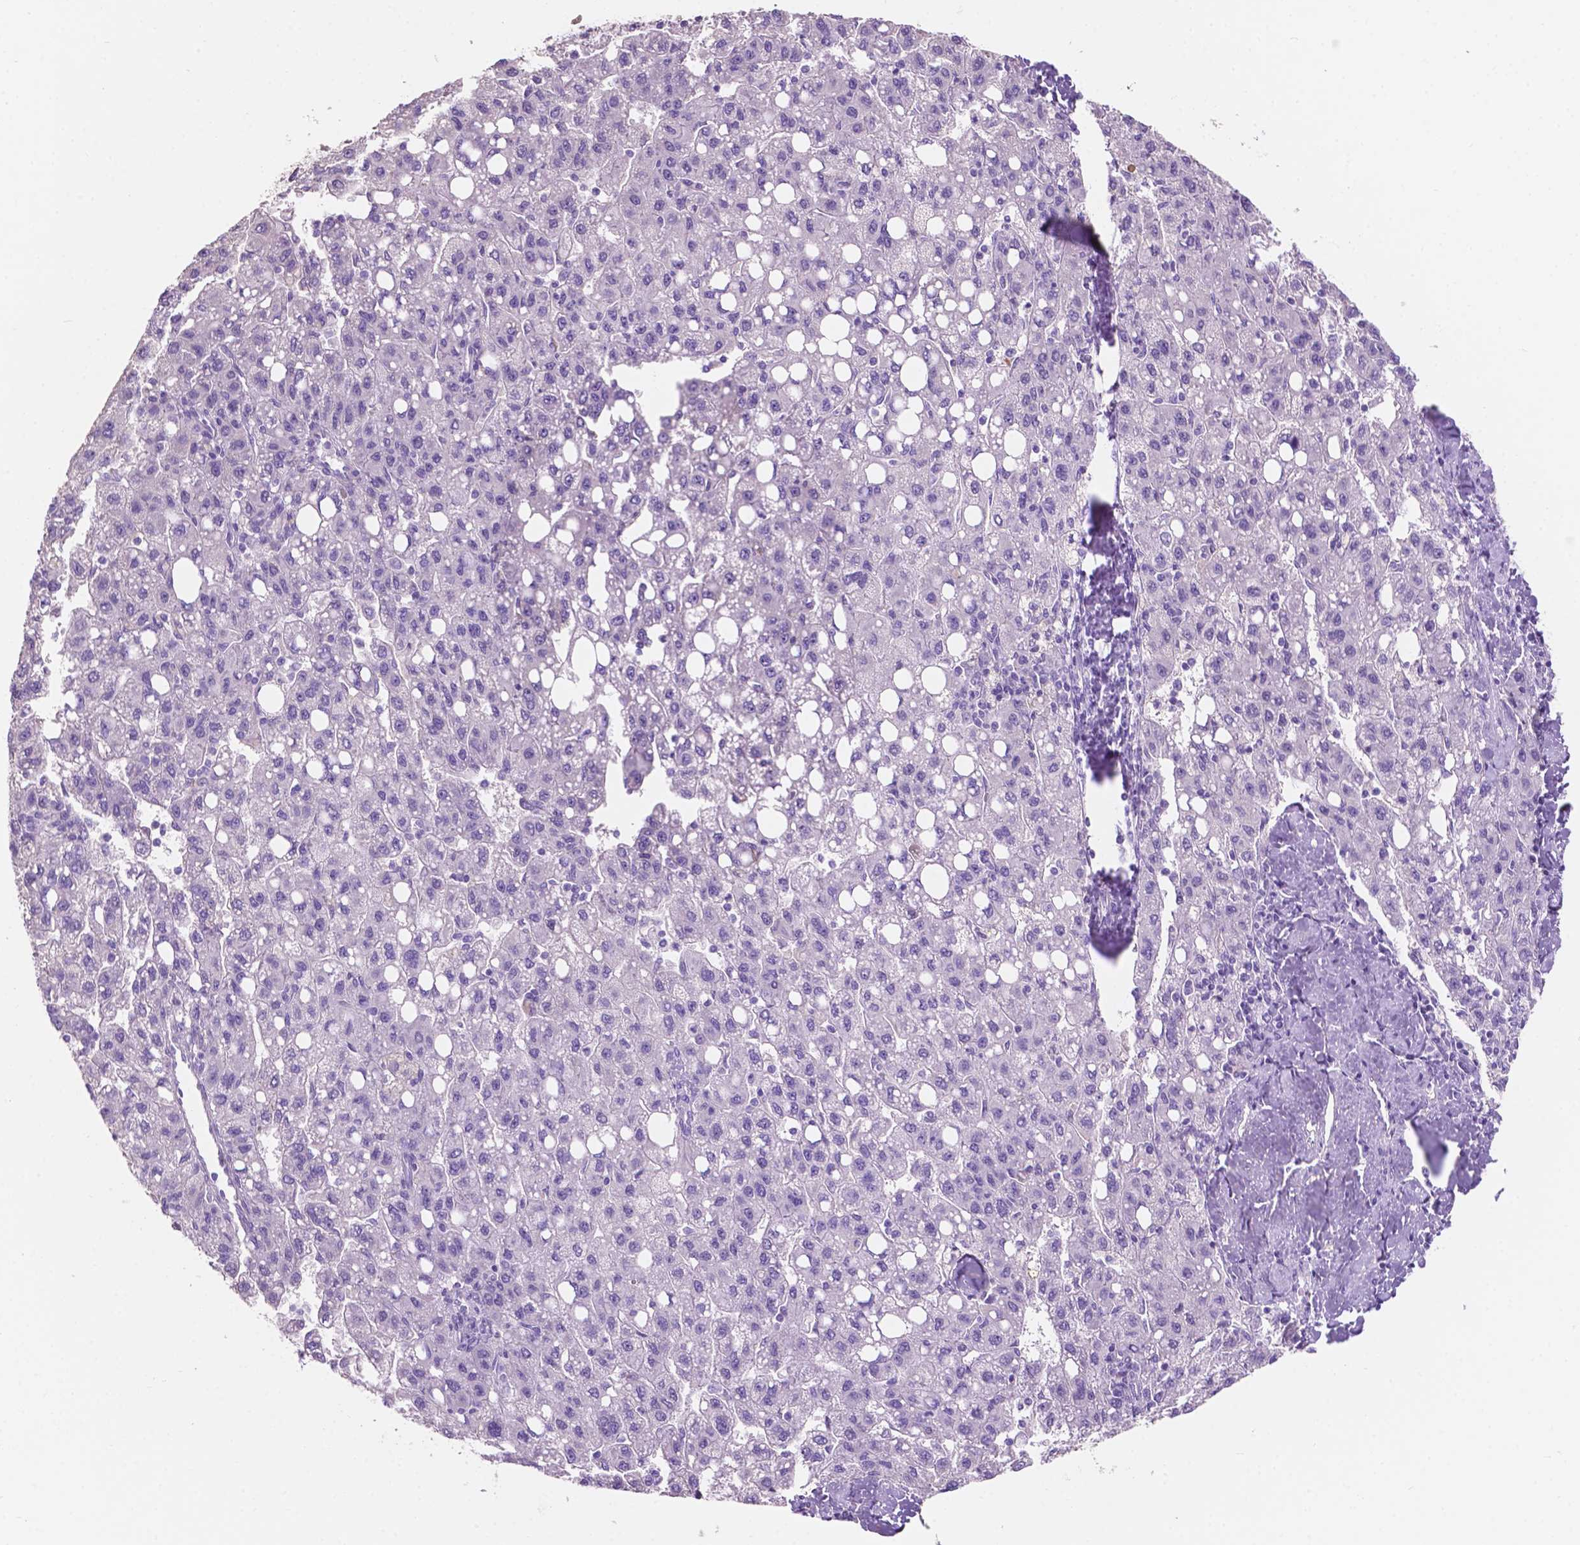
{"staining": {"intensity": "negative", "quantity": "none", "location": "none"}, "tissue": "liver cancer", "cell_type": "Tumor cells", "image_type": "cancer", "snomed": [{"axis": "morphology", "description": "Carcinoma, Hepatocellular, NOS"}, {"axis": "topography", "description": "Liver"}], "caption": "Histopathology image shows no protein positivity in tumor cells of liver cancer tissue.", "gene": "CLDN17", "patient": {"sex": "female", "age": 82}}